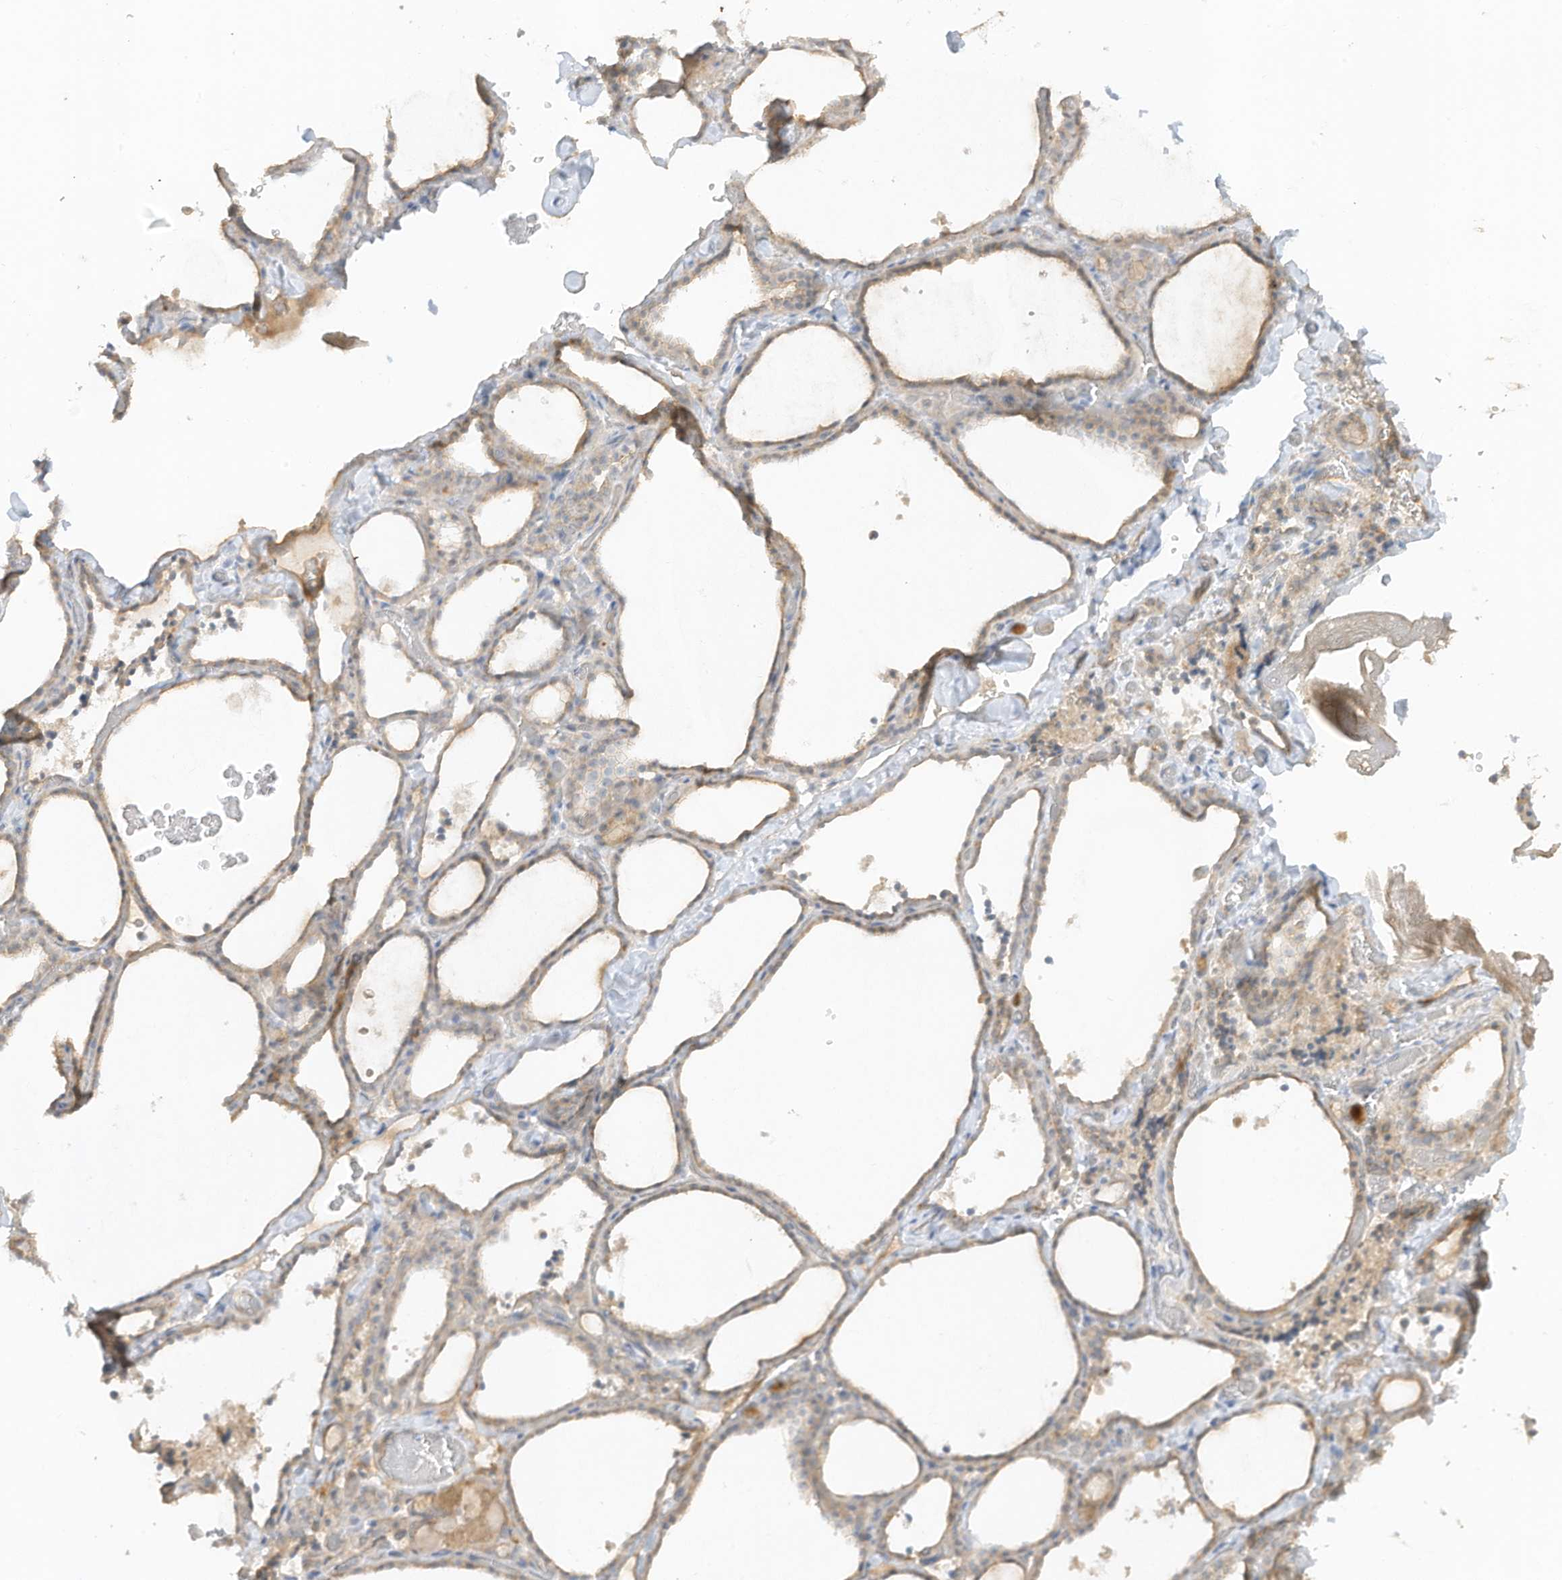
{"staining": {"intensity": "weak", "quantity": ">75%", "location": "cytoplasmic/membranous"}, "tissue": "thyroid gland", "cell_type": "Glandular cells", "image_type": "normal", "snomed": [{"axis": "morphology", "description": "Normal tissue, NOS"}, {"axis": "topography", "description": "Thyroid gland"}], "caption": "An image of thyroid gland stained for a protein shows weak cytoplasmic/membranous brown staining in glandular cells.", "gene": "ZBTB41", "patient": {"sex": "female", "age": 22}}